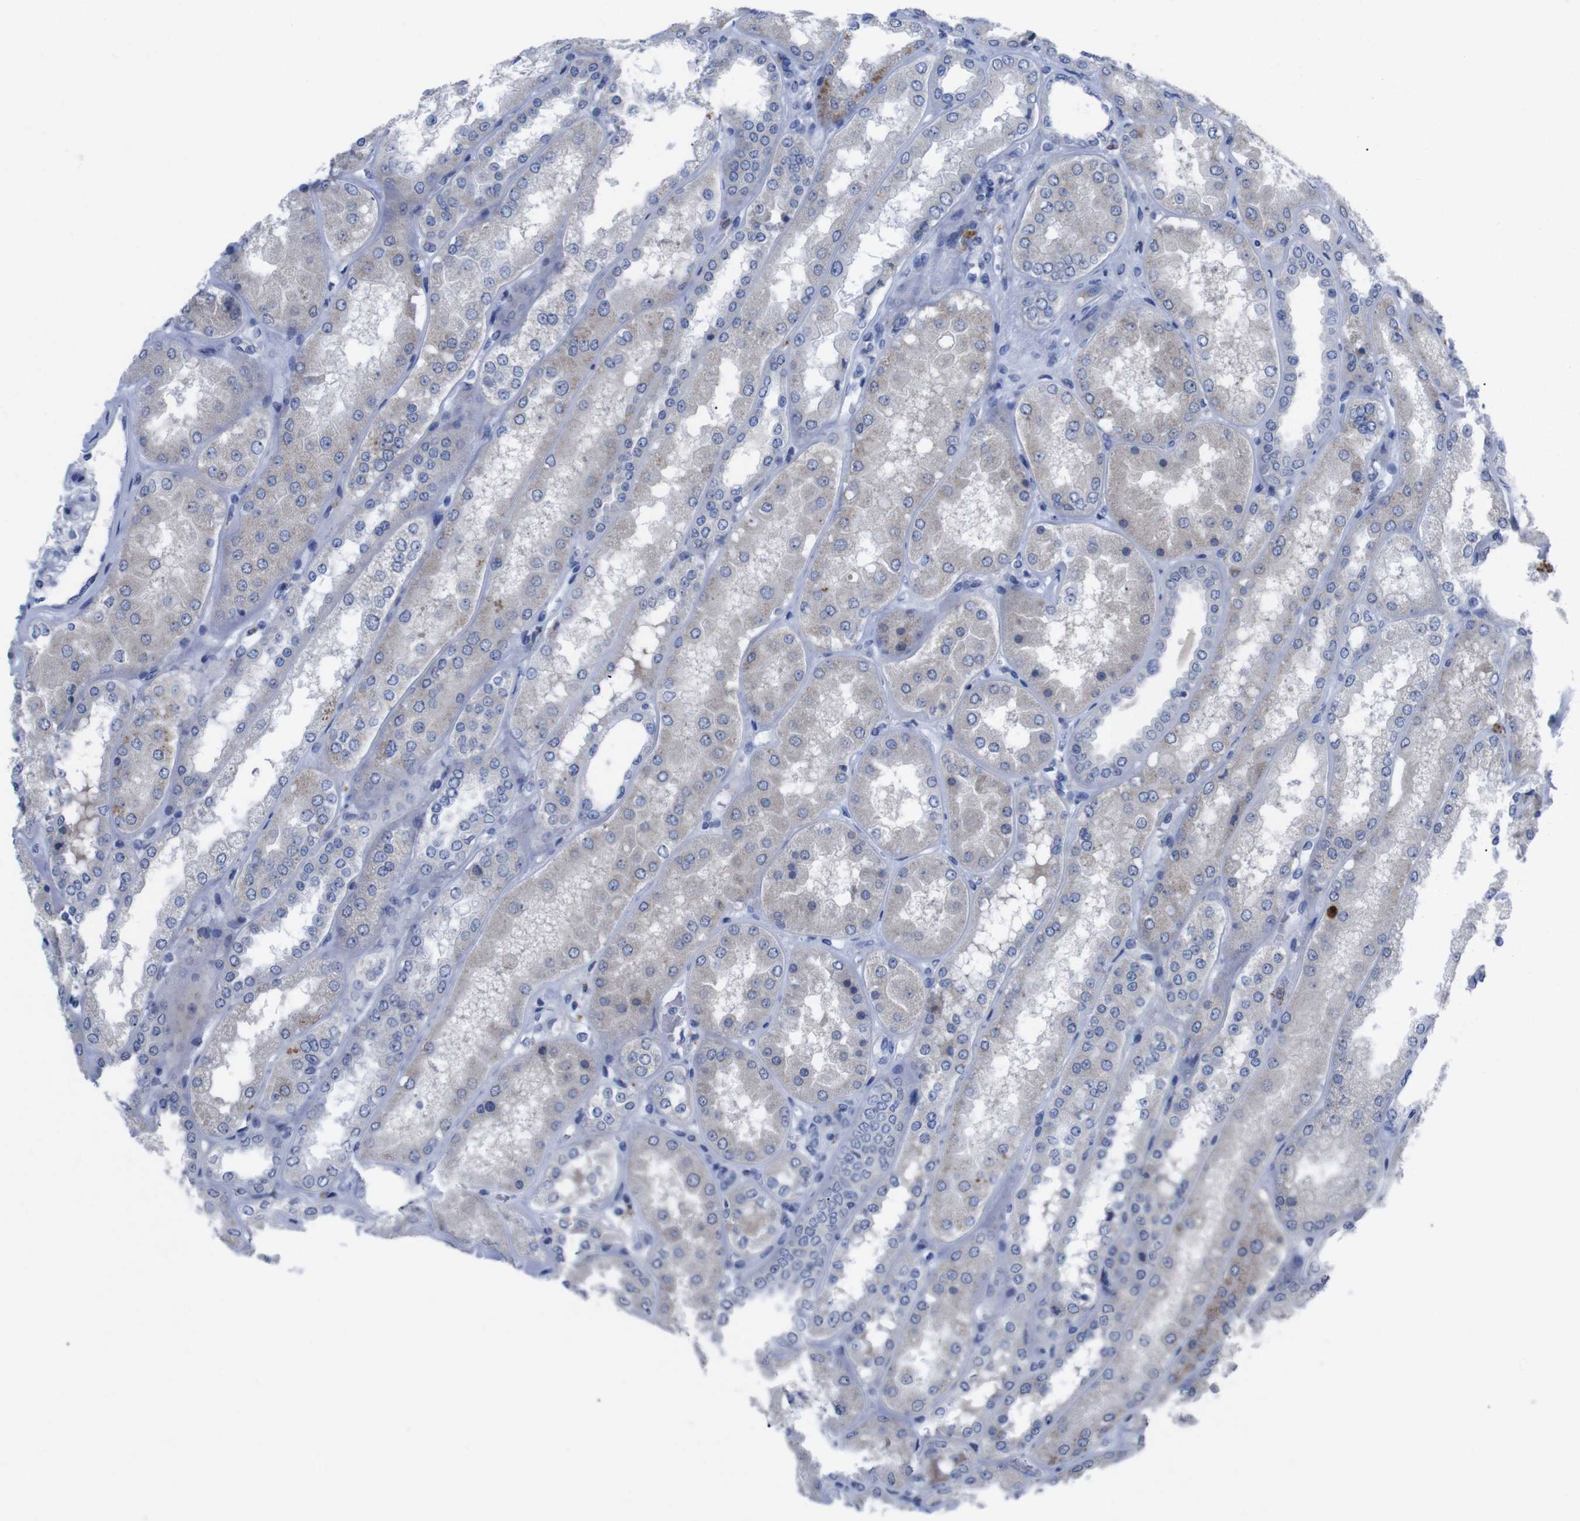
{"staining": {"intensity": "negative", "quantity": "none", "location": "none"}, "tissue": "kidney", "cell_type": "Cells in glomeruli", "image_type": "normal", "snomed": [{"axis": "morphology", "description": "Normal tissue, NOS"}, {"axis": "topography", "description": "Kidney"}], "caption": "This is an IHC histopathology image of benign human kidney. There is no expression in cells in glomeruli.", "gene": "IRF4", "patient": {"sex": "female", "age": 56}}